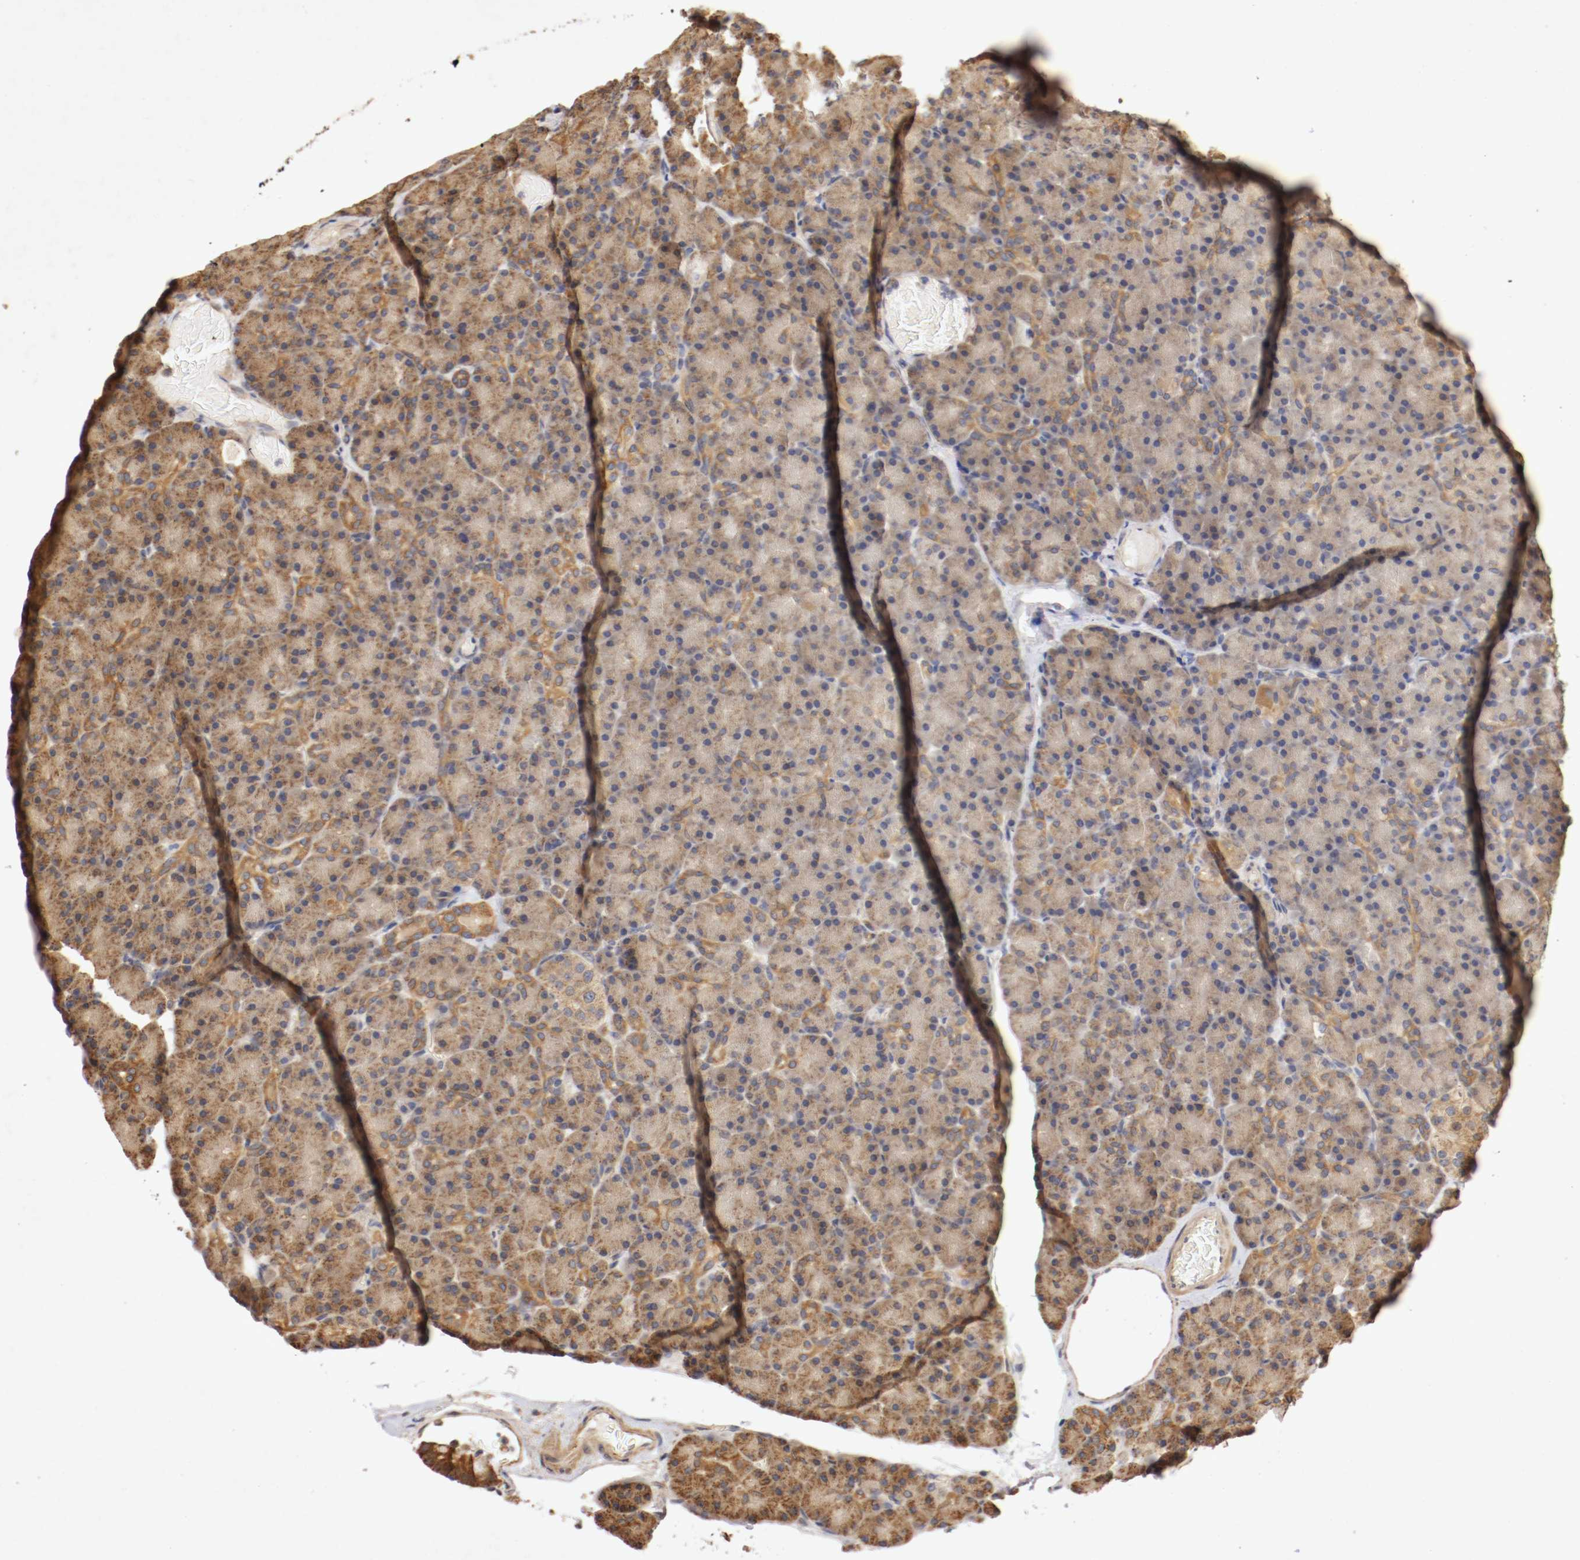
{"staining": {"intensity": "strong", "quantity": ">75%", "location": "cytoplasmic/membranous"}, "tissue": "pancreas", "cell_type": "Exocrine glandular cells", "image_type": "normal", "snomed": [{"axis": "morphology", "description": "Normal tissue, NOS"}, {"axis": "topography", "description": "Pancreas"}], "caption": "Human pancreas stained with a protein marker displays strong staining in exocrine glandular cells.", "gene": "VEZT", "patient": {"sex": "female", "age": 43}}